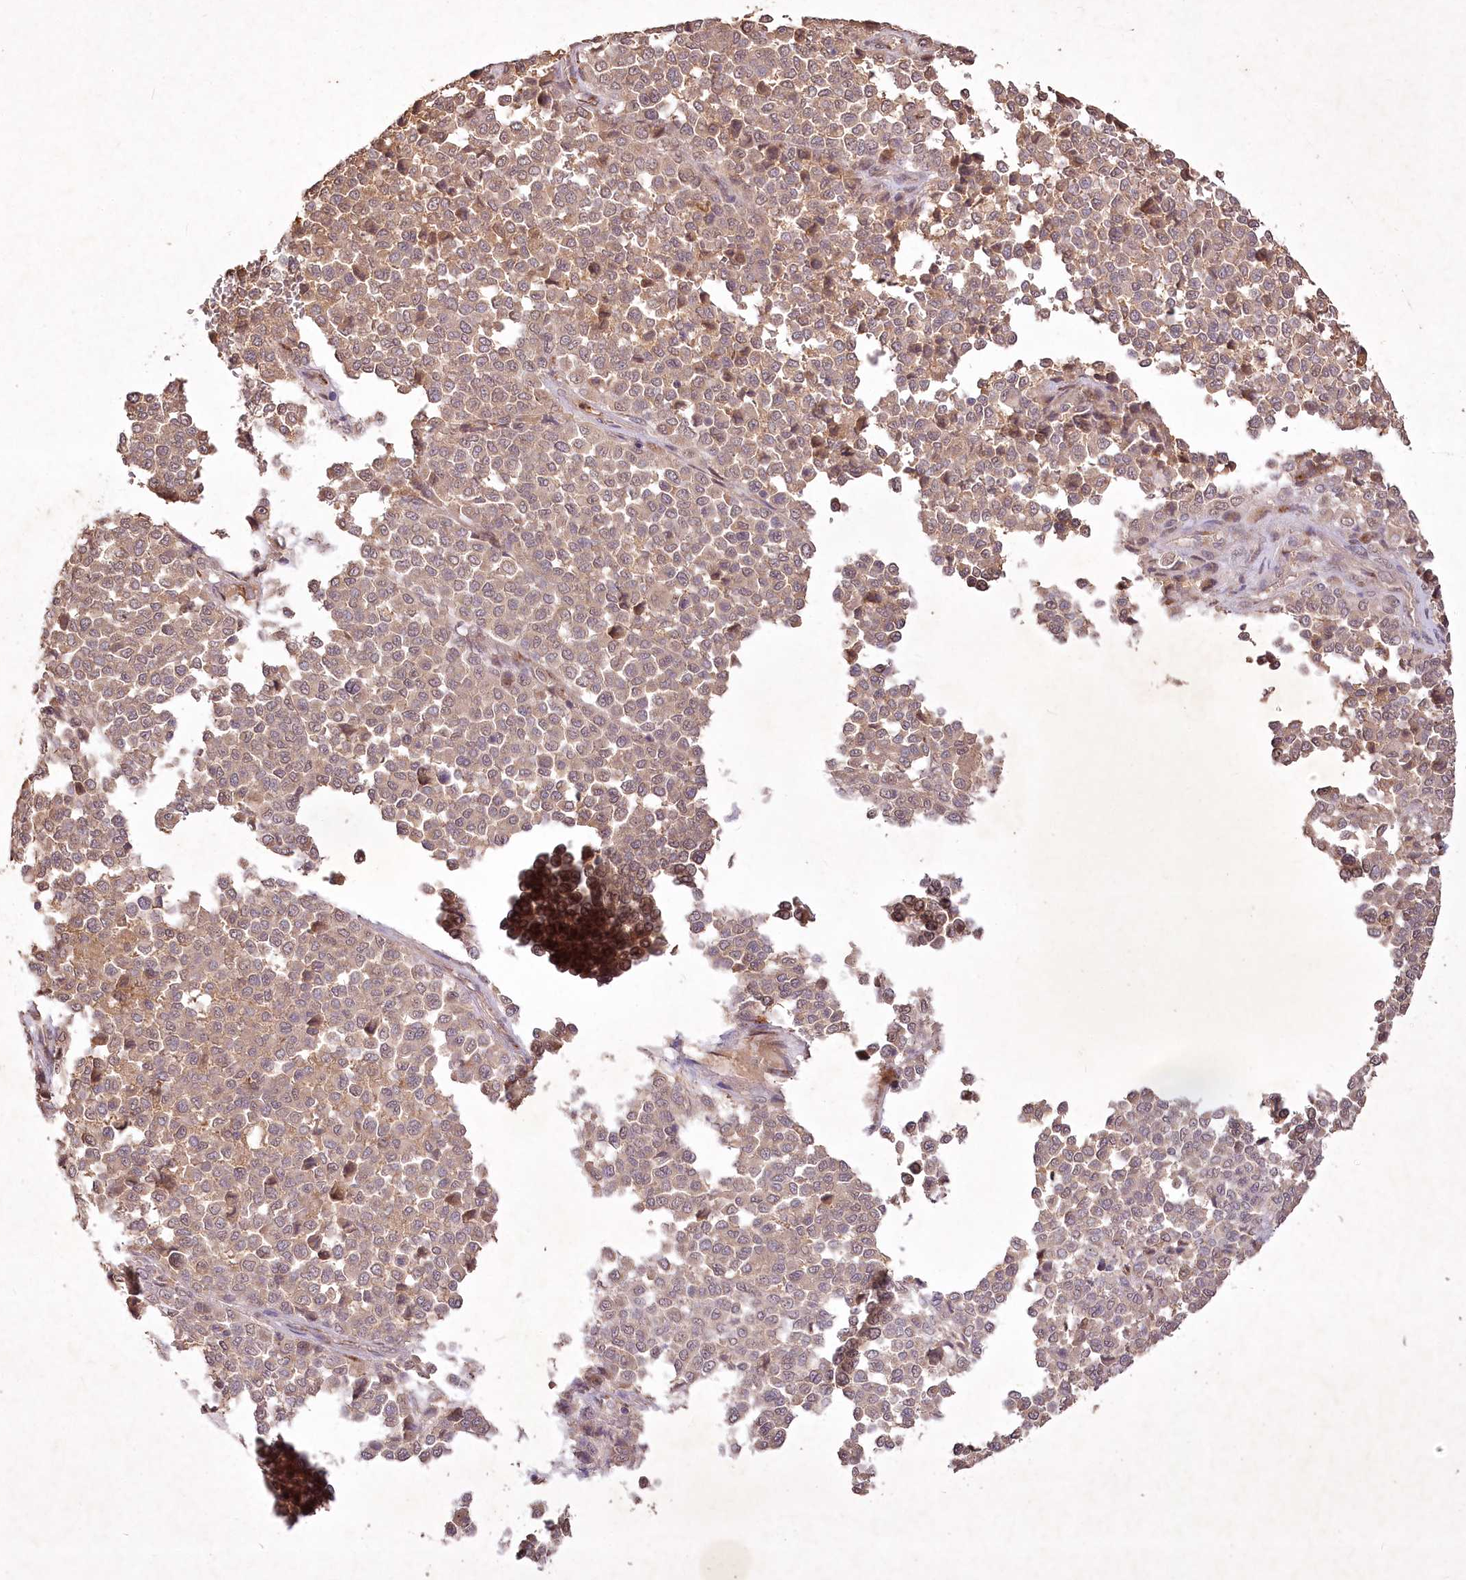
{"staining": {"intensity": "weak", "quantity": ">75%", "location": "cytoplasmic/membranous"}, "tissue": "melanoma", "cell_type": "Tumor cells", "image_type": "cancer", "snomed": [{"axis": "morphology", "description": "Malignant melanoma, Metastatic site"}, {"axis": "topography", "description": "Pancreas"}], "caption": "IHC of malignant melanoma (metastatic site) displays low levels of weak cytoplasmic/membranous expression in approximately >75% of tumor cells. (Stains: DAB in brown, nuclei in blue, Microscopy: brightfield microscopy at high magnification).", "gene": "IRAK1BP1", "patient": {"sex": "female", "age": 30}}